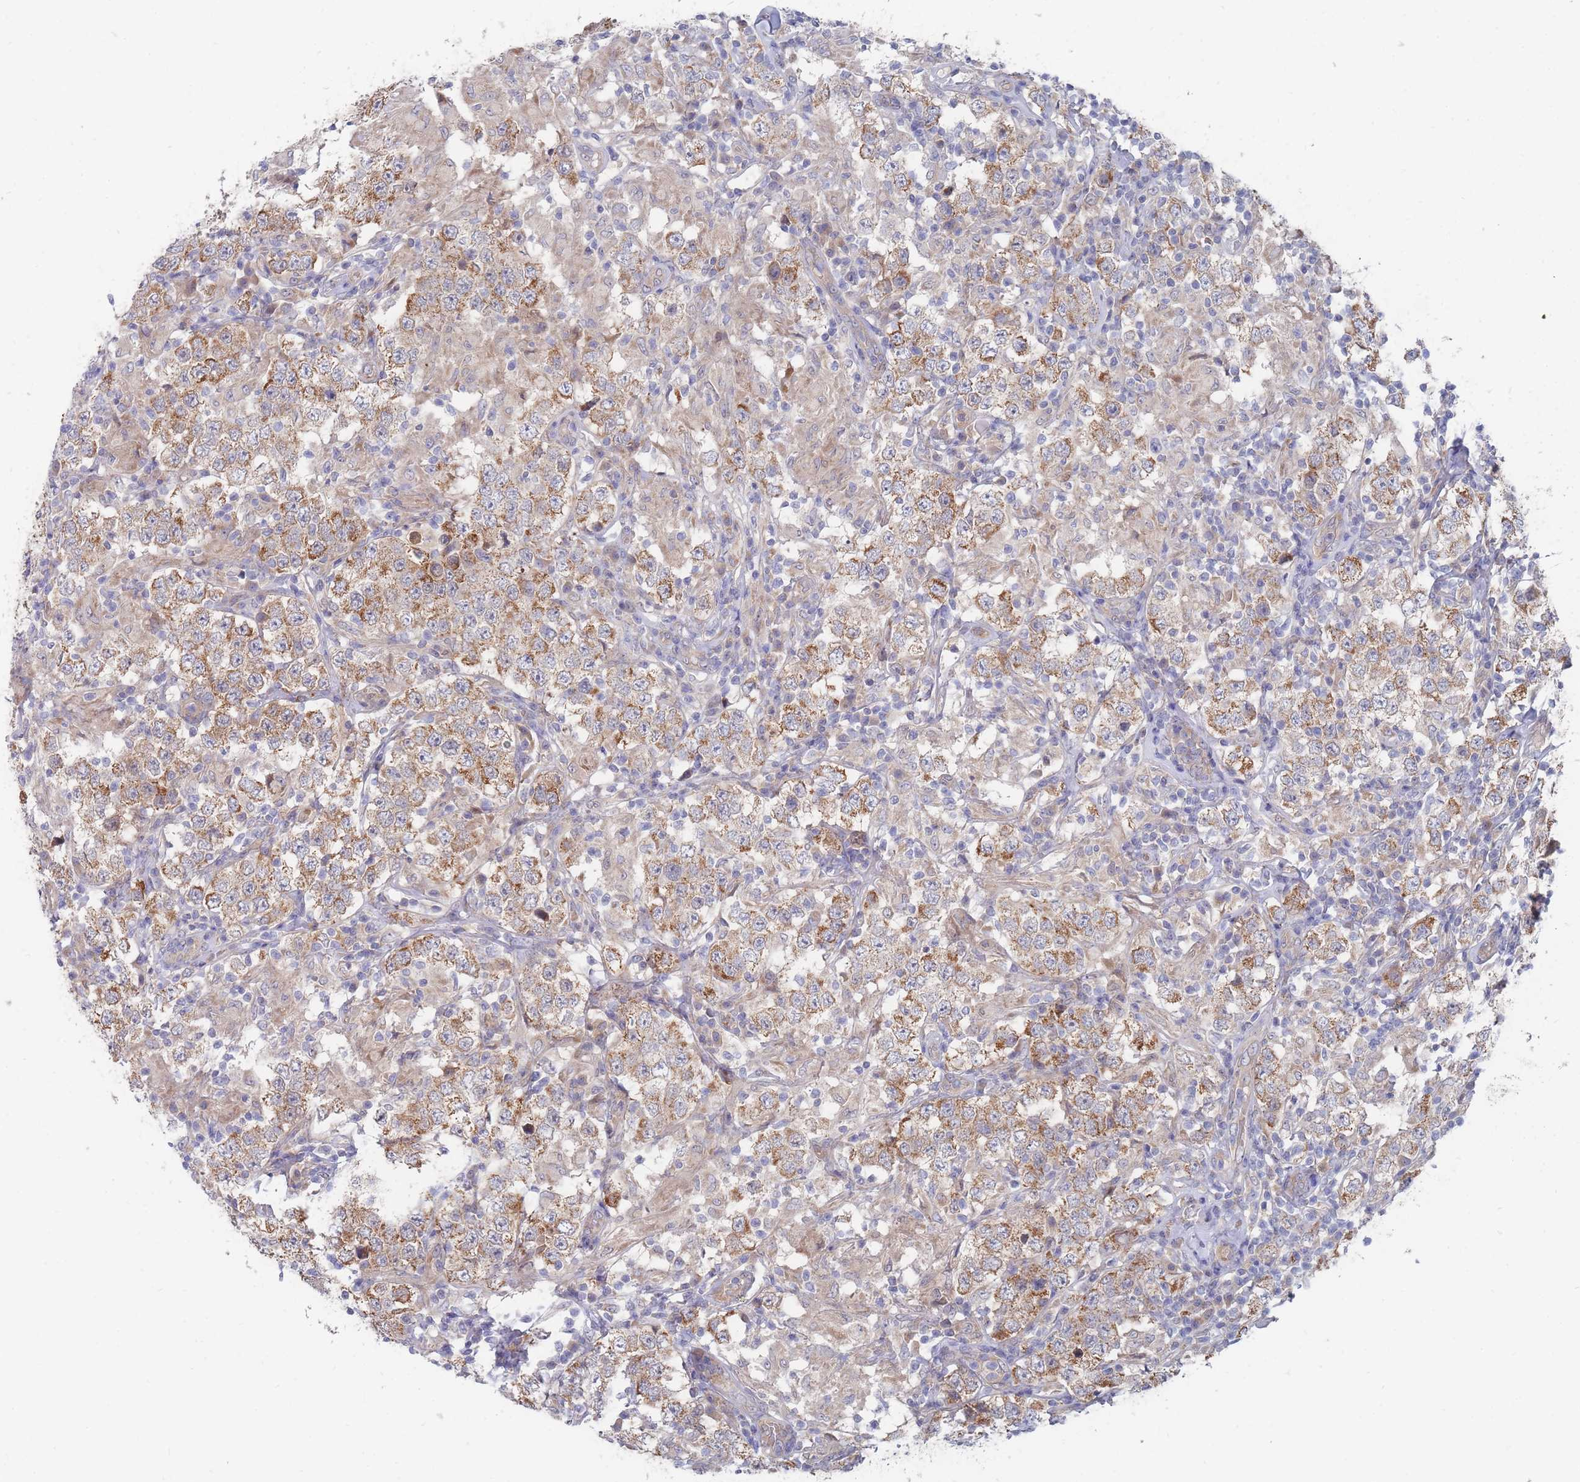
{"staining": {"intensity": "moderate", "quantity": ">75%", "location": "cytoplasmic/membranous"}, "tissue": "testis cancer", "cell_type": "Tumor cells", "image_type": "cancer", "snomed": [{"axis": "morphology", "description": "Seminoma, NOS"}, {"axis": "morphology", "description": "Carcinoma, Embryonal, NOS"}, {"axis": "topography", "description": "Testis"}], "caption": "A brown stain highlights moderate cytoplasmic/membranous positivity of a protein in human embryonal carcinoma (testis) tumor cells. Ihc stains the protein in brown and the nuclei are stained blue.", "gene": "NUB1", "patient": {"sex": "male", "age": 41}}